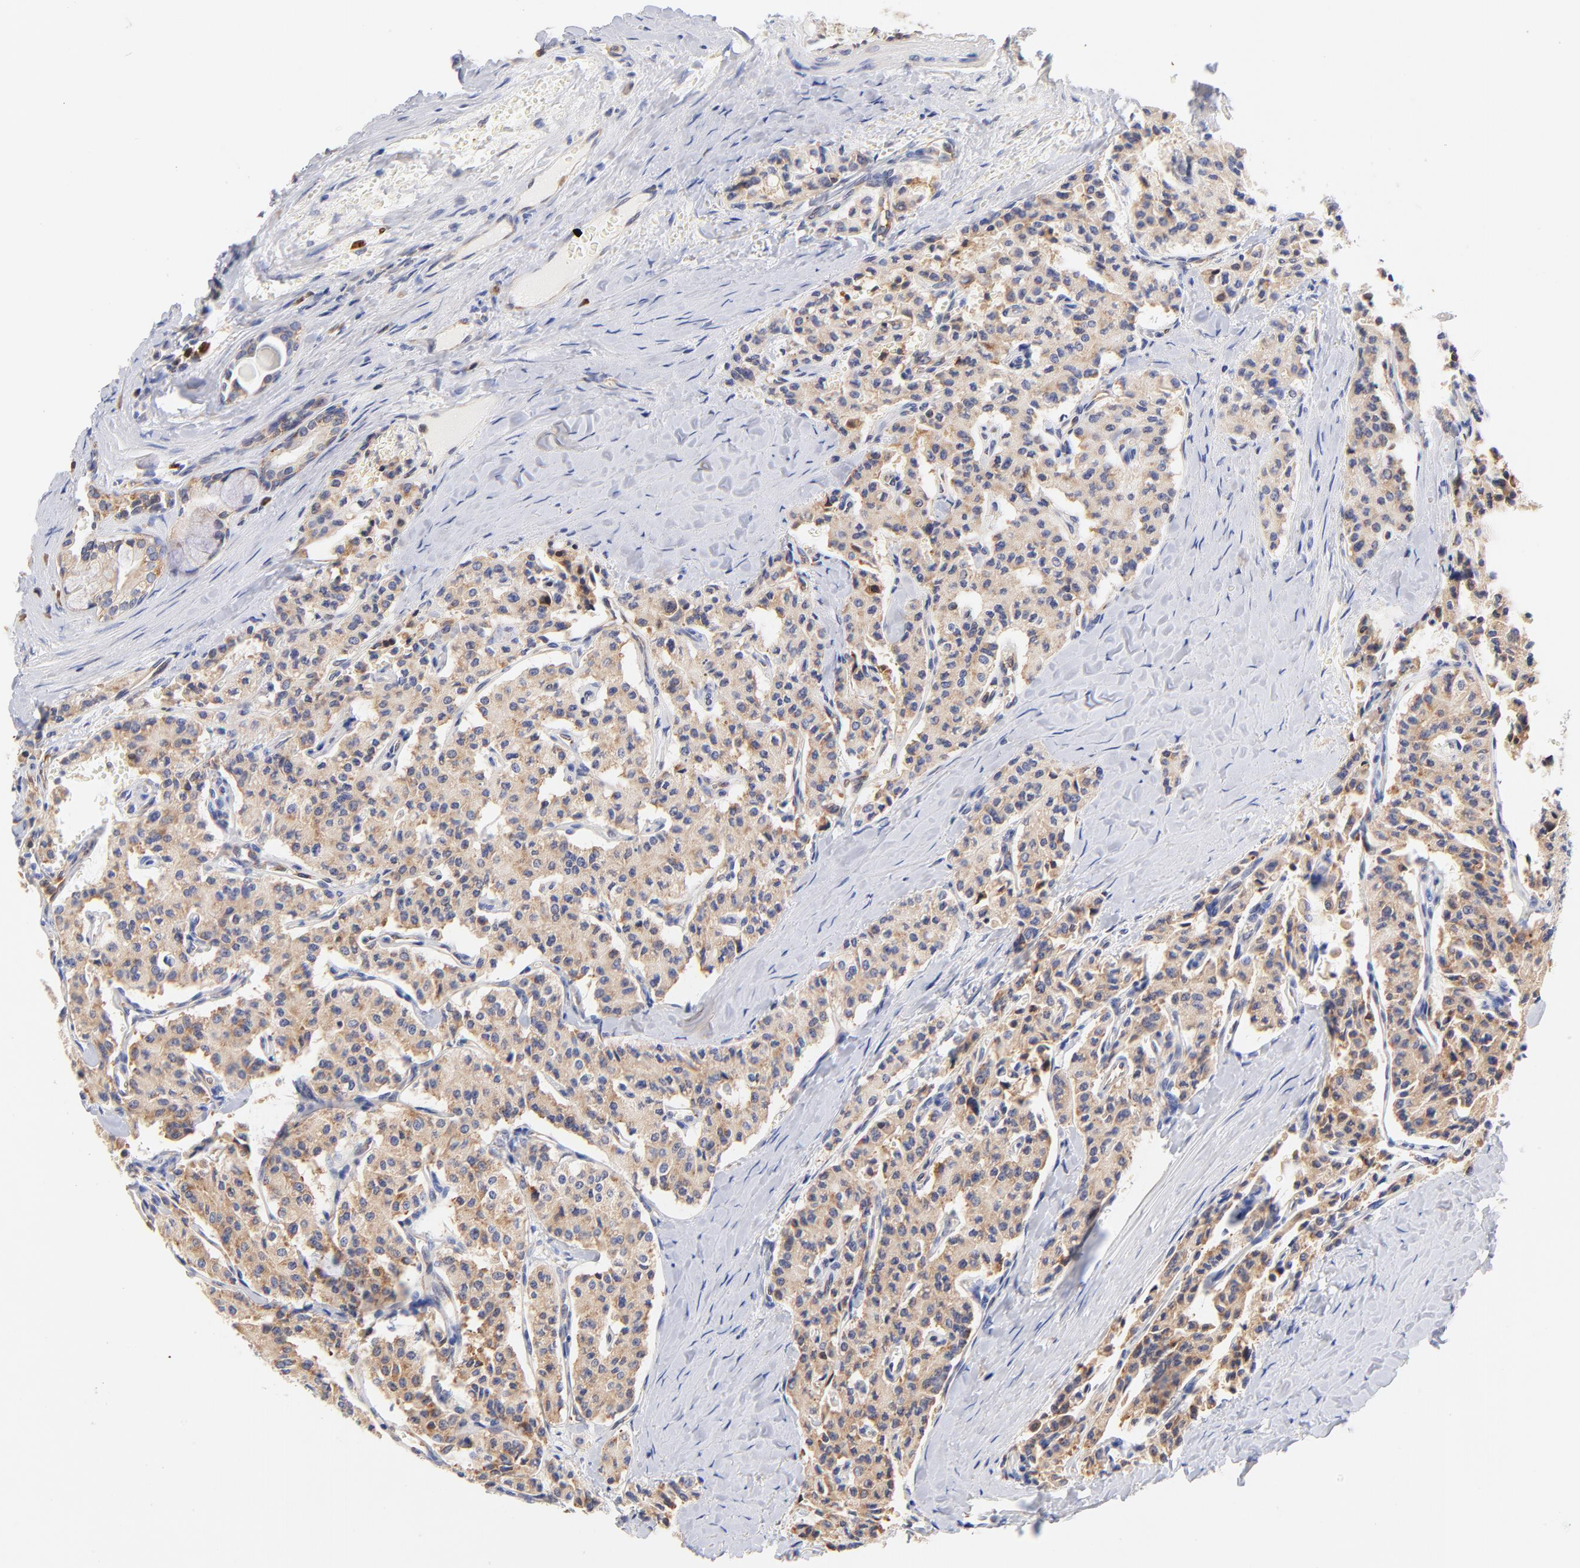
{"staining": {"intensity": "moderate", "quantity": ">75%", "location": "cytoplasmic/membranous"}, "tissue": "carcinoid", "cell_type": "Tumor cells", "image_type": "cancer", "snomed": [{"axis": "morphology", "description": "Carcinoid, malignant, NOS"}, {"axis": "topography", "description": "Bronchus"}], "caption": "Human malignant carcinoid stained for a protein (brown) shows moderate cytoplasmic/membranous positive expression in about >75% of tumor cells.", "gene": "RPL27", "patient": {"sex": "male", "age": 55}}